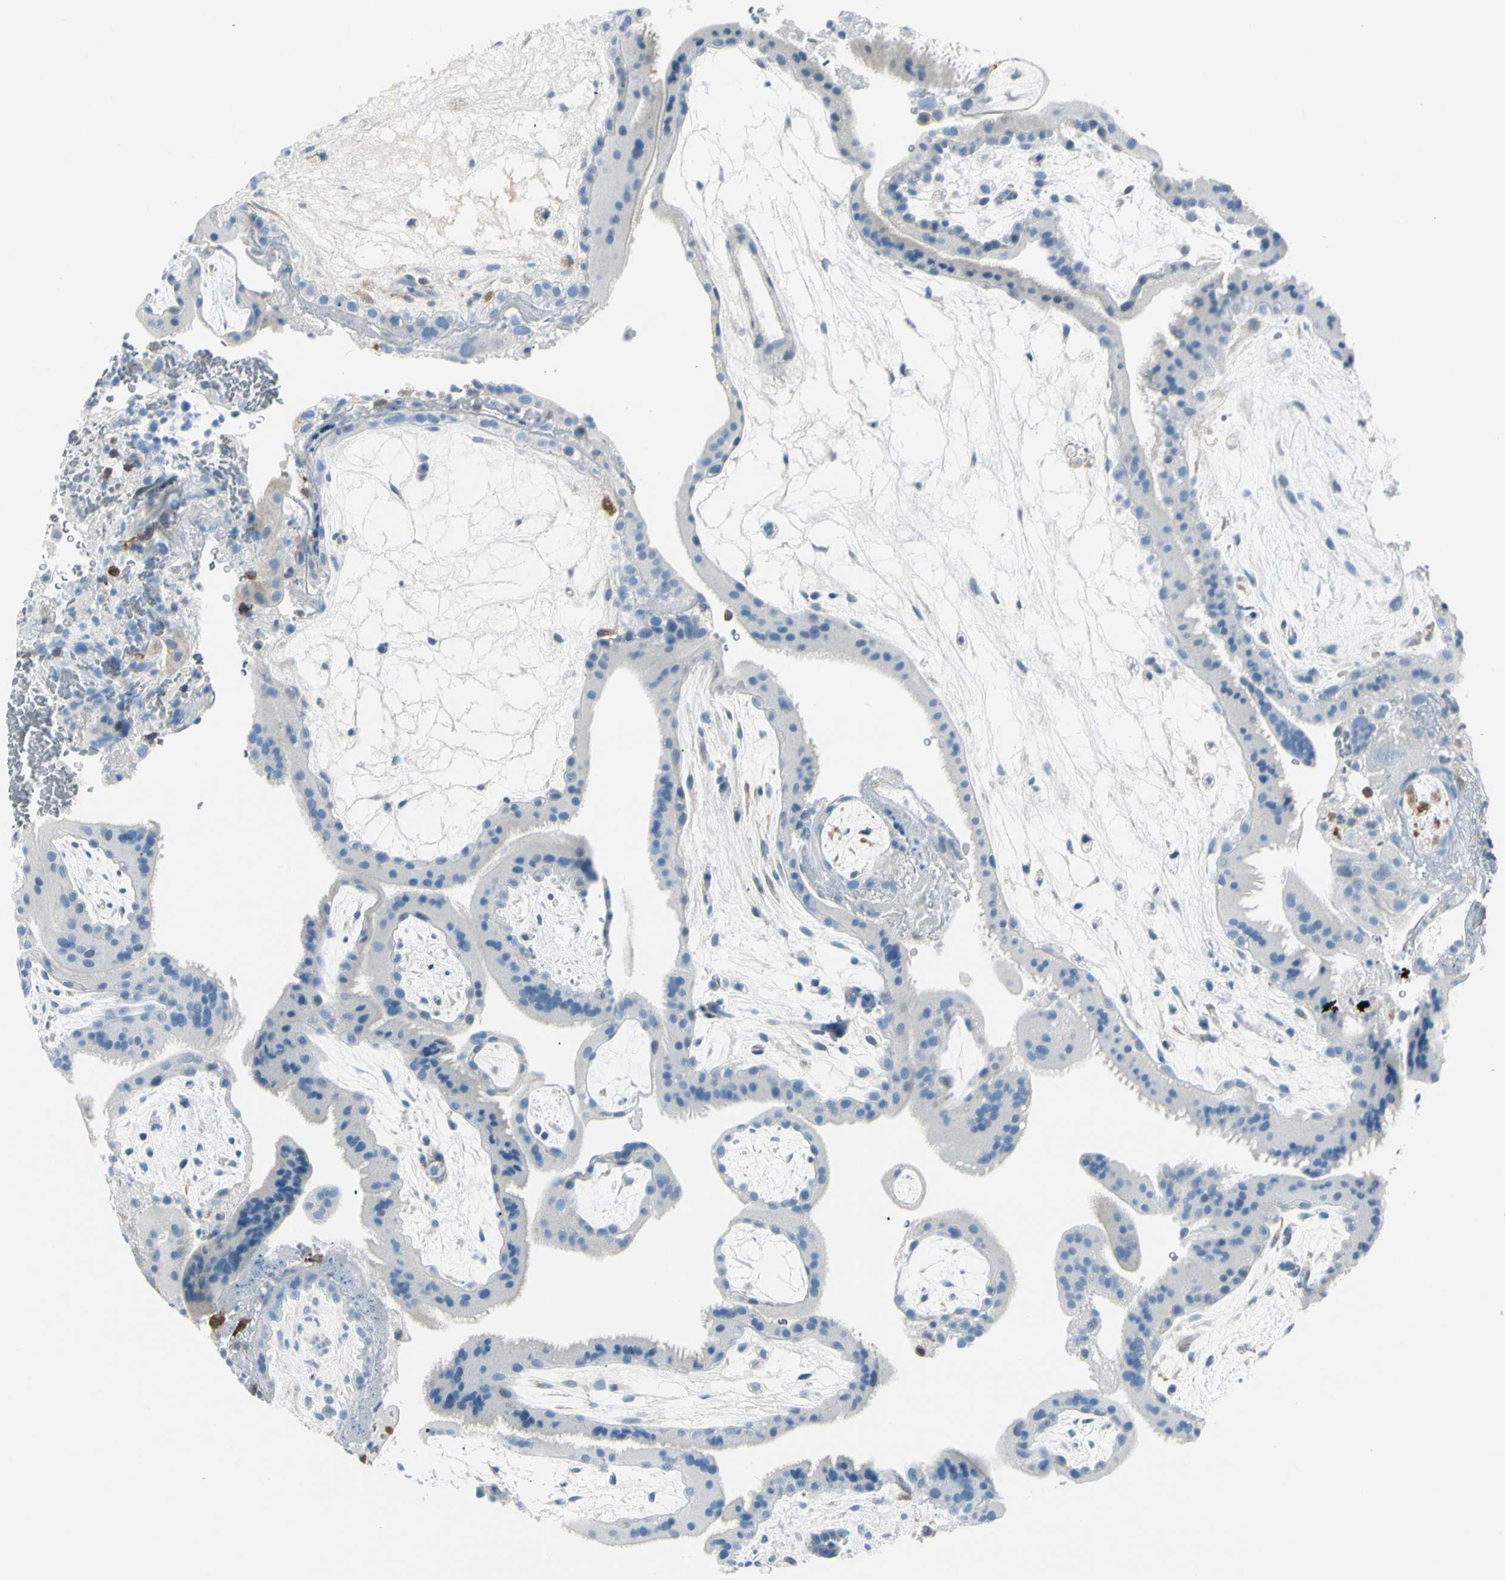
{"staining": {"intensity": "negative", "quantity": "none", "location": "none"}, "tissue": "placenta", "cell_type": "Trophoblastic cells", "image_type": "normal", "snomed": [{"axis": "morphology", "description": "Normal tissue, NOS"}, {"axis": "topography", "description": "Placenta"}], "caption": "DAB immunohistochemical staining of benign placenta displays no significant positivity in trophoblastic cells. The staining was performed using DAB to visualize the protein expression in brown, while the nuclei were stained in blue with hematoxylin (Magnification: 20x).", "gene": "TRAF1", "patient": {"sex": "female", "age": 19}}